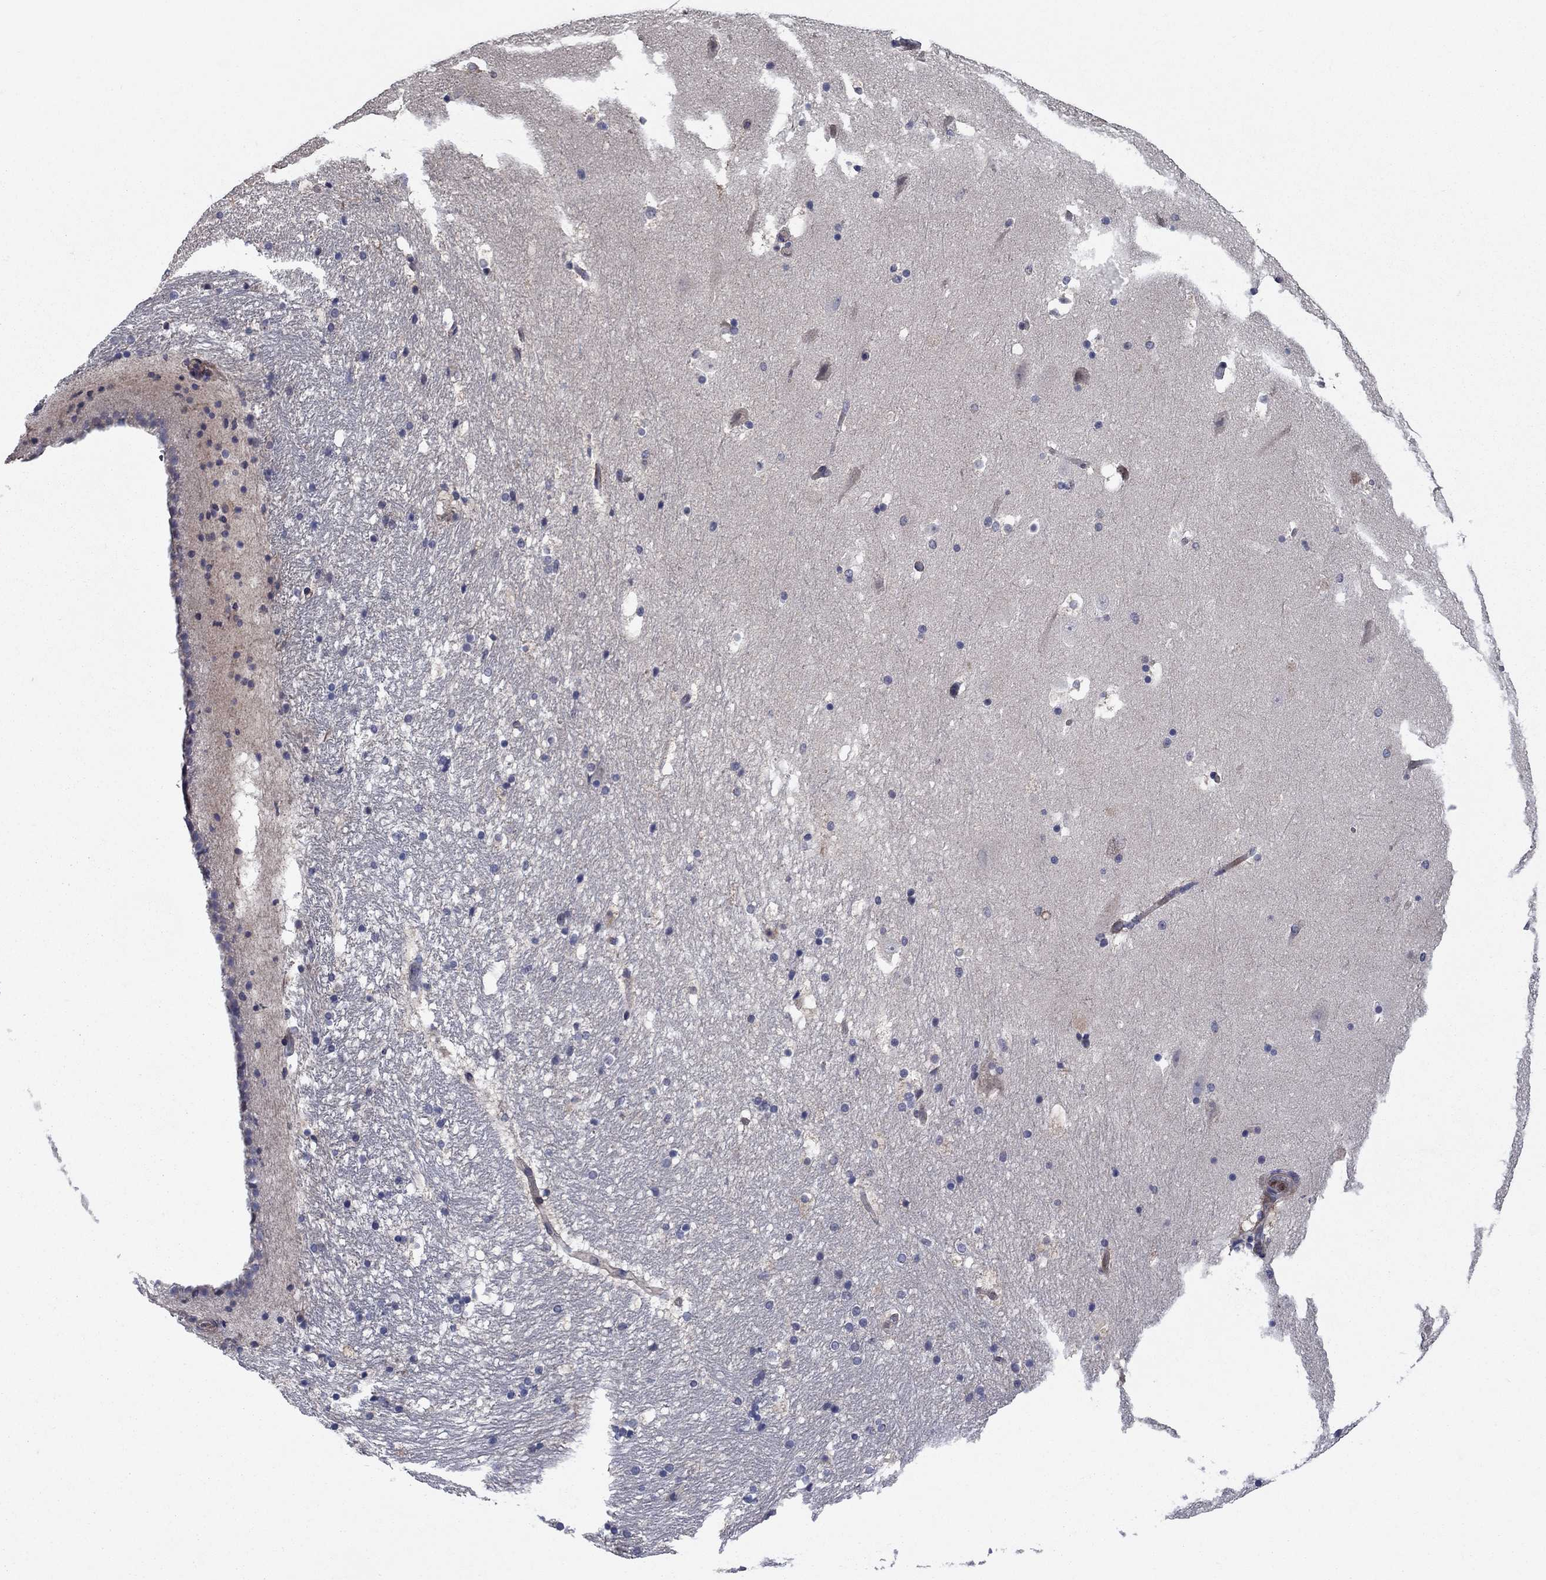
{"staining": {"intensity": "negative", "quantity": "none", "location": "none"}, "tissue": "hippocampus", "cell_type": "Glial cells", "image_type": "normal", "snomed": [{"axis": "morphology", "description": "Normal tissue, NOS"}, {"axis": "topography", "description": "Hippocampus"}], "caption": "Immunohistochemistry (IHC) histopathology image of normal hippocampus stained for a protein (brown), which reveals no positivity in glial cells.", "gene": "MSRB1", "patient": {"sex": "male", "age": 51}}